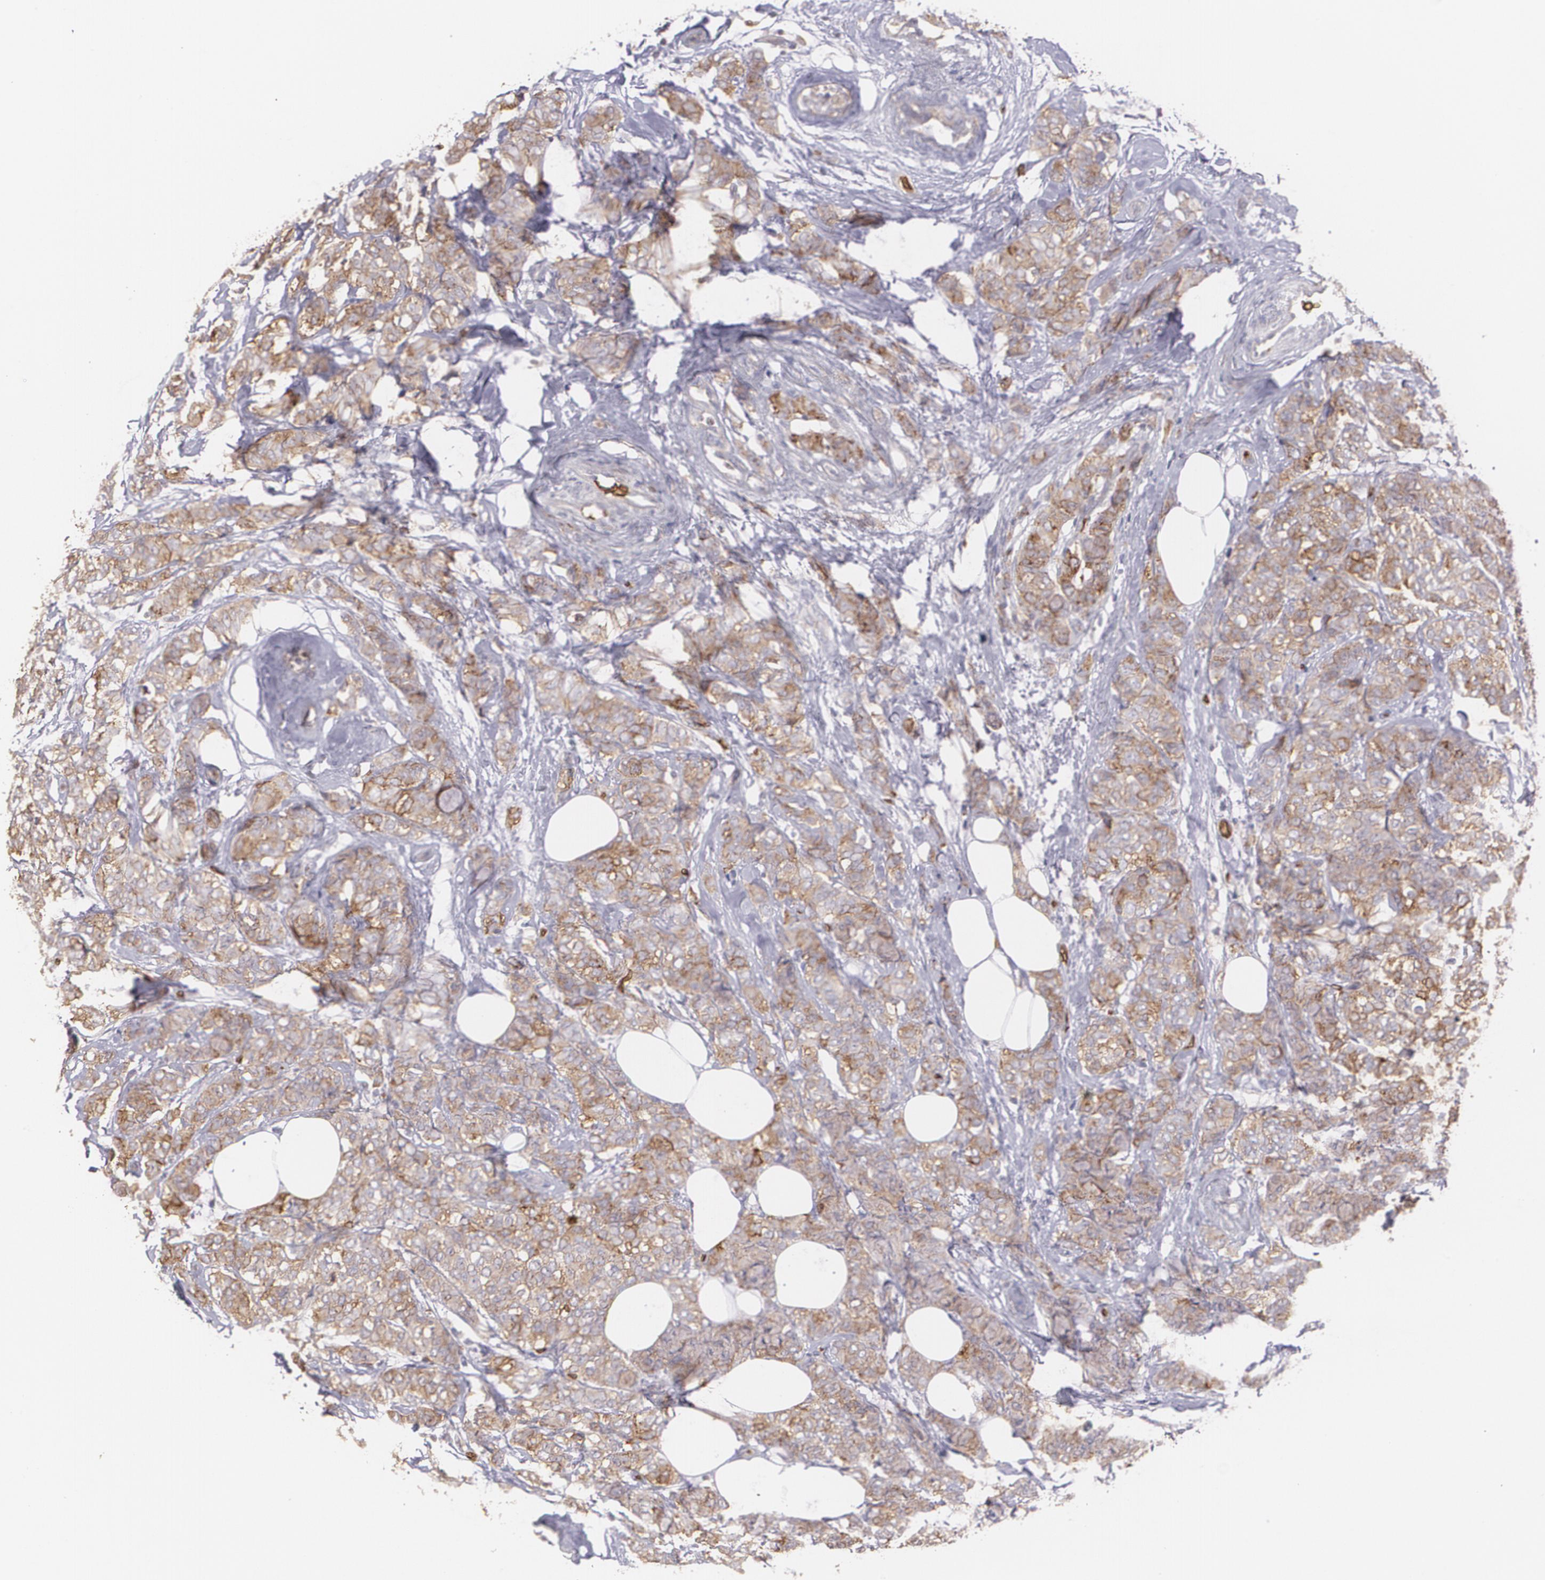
{"staining": {"intensity": "moderate", "quantity": ">75%", "location": "cytoplasmic/membranous"}, "tissue": "breast cancer", "cell_type": "Tumor cells", "image_type": "cancer", "snomed": [{"axis": "morphology", "description": "Lobular carcinoma"}, {"axis": "topography", "description": "Breast"}], "caption": "Moderate cytoplasmic/membranous expression is seen in approximately >75% of tumor cells in breast cancer (lobular carcinoma).", "gene": "SLC2A1", "patient": {"sex": "female", "age": 60}}